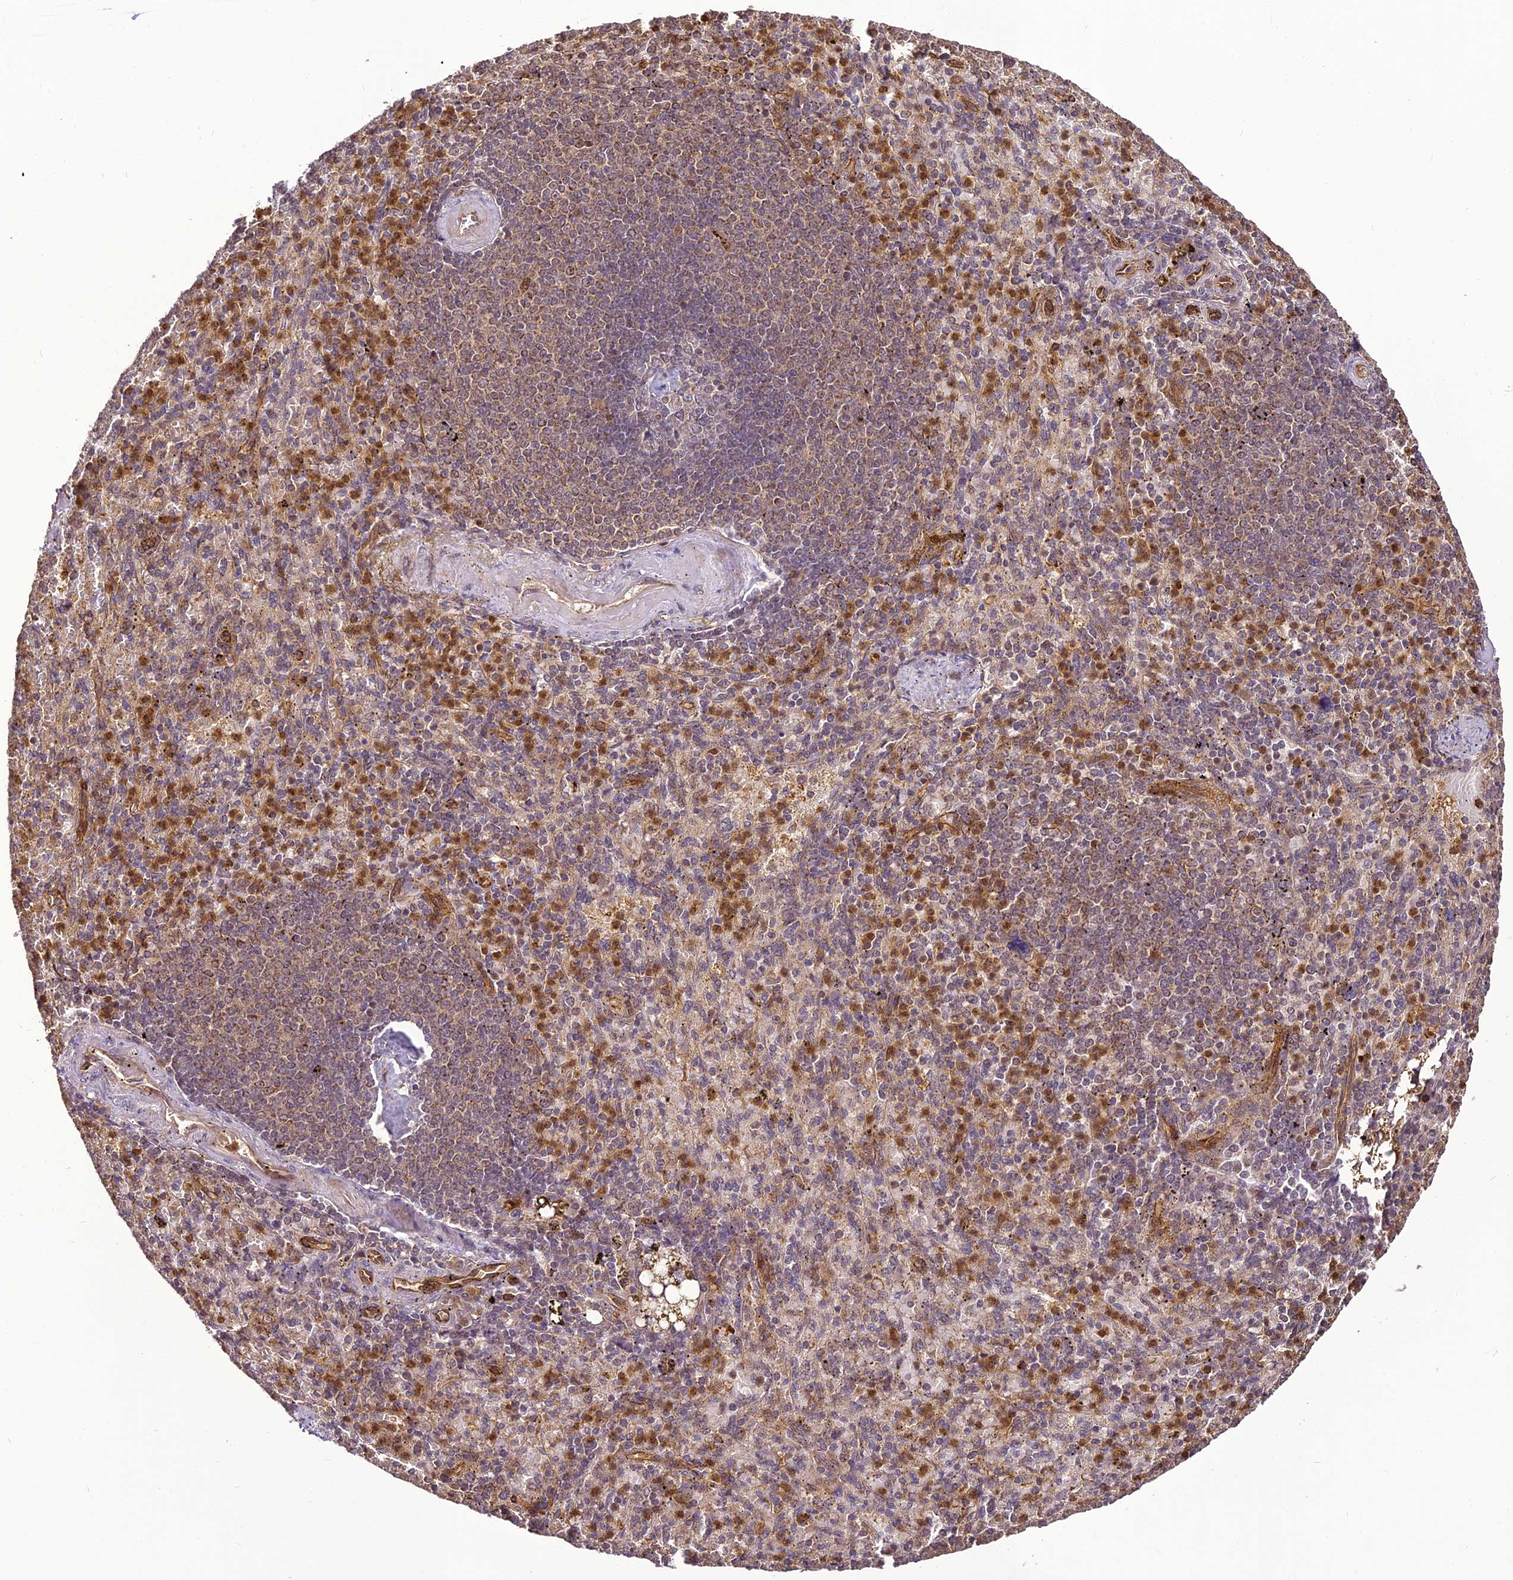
{"staining": {"intensity": "moderate", "quantity": "25%-75%", "location": "cytoplasmic/membranous,nuclear"}, "tissue": "spleen", "cell_type": "Cells in red pulp", "image_type": "normal", "snomed": [{"axis": "morphology", "description": "Normal tissue, NOS"}, {"axis": "topography", "description": "Spleen"}], "caption": "The photomicrograph shows staining of normal spleen, revealing moderate cytoplasmic/membranous,nuclear protein expression (brown color) within cells in red pulp. The staining is performed using DAB brown chromogen to label protein expression. The nuclei are counter-stained blue using hematoxylin.", "gene": "BCDIN3D", "patient": {"sex": "female", "age": 74}}